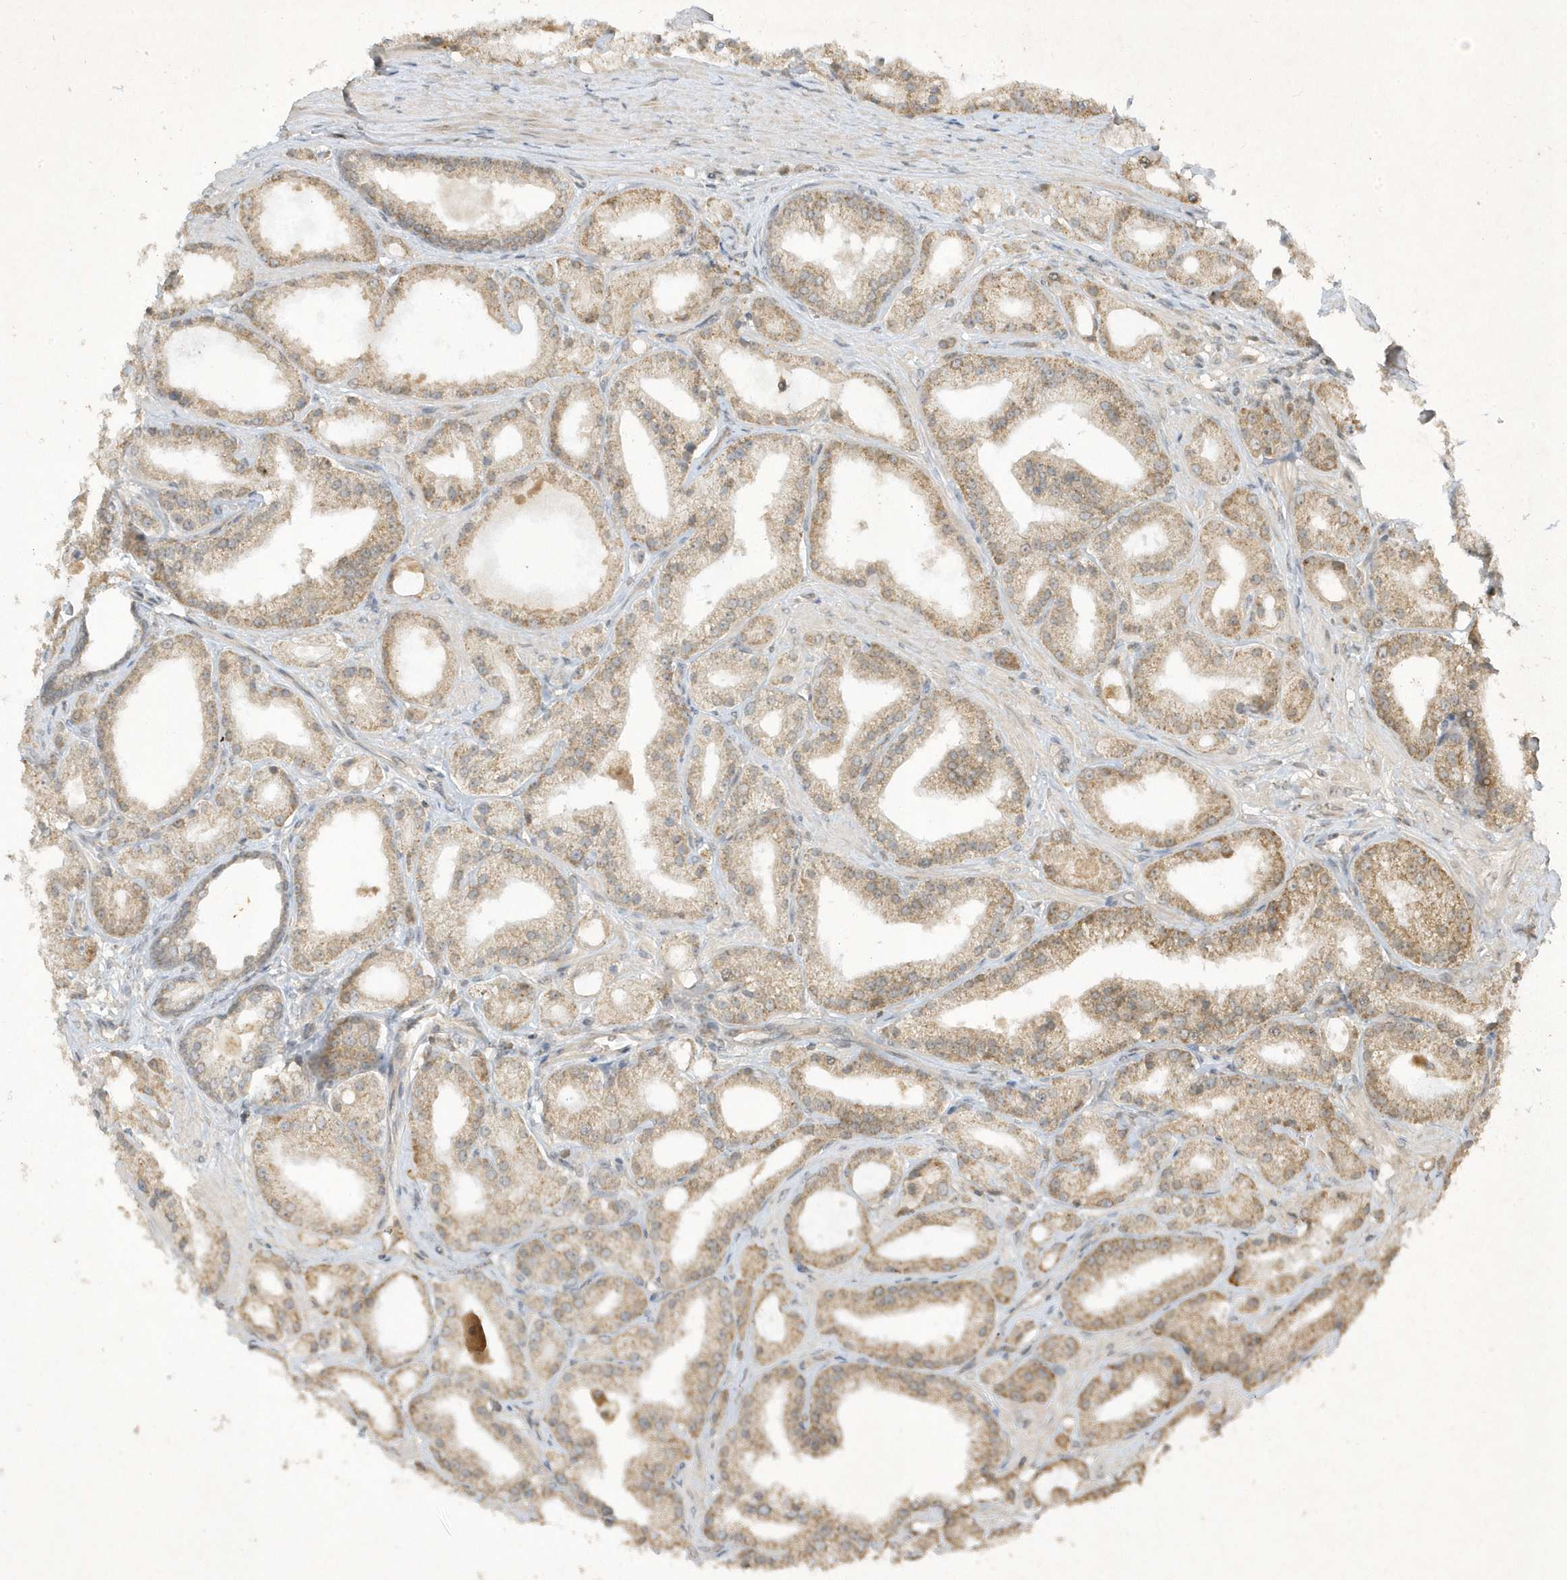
{"staining": {"intensity": "moderate", "quantity": ">75%", "location": "cytoplasmic/membranous"}, "tissue": "prostate cancer", "cell_type": "Tumor cells", "image_type": "cancer", "snomed": [{"axis": "morphology", "description": "Adenocarcinoma, Low grade"}, {"axis": "topography", "description": "Prostate"}], "caption": "About >75% of tumor cells in human prostate adenocarcinoma (low-grade) show moderate cytoplasmic/membranous protein staining as visualized by brown immunohistochemical staining.", "gene": "ZNF213", "patient": {"sex": "male", "age": 67}}